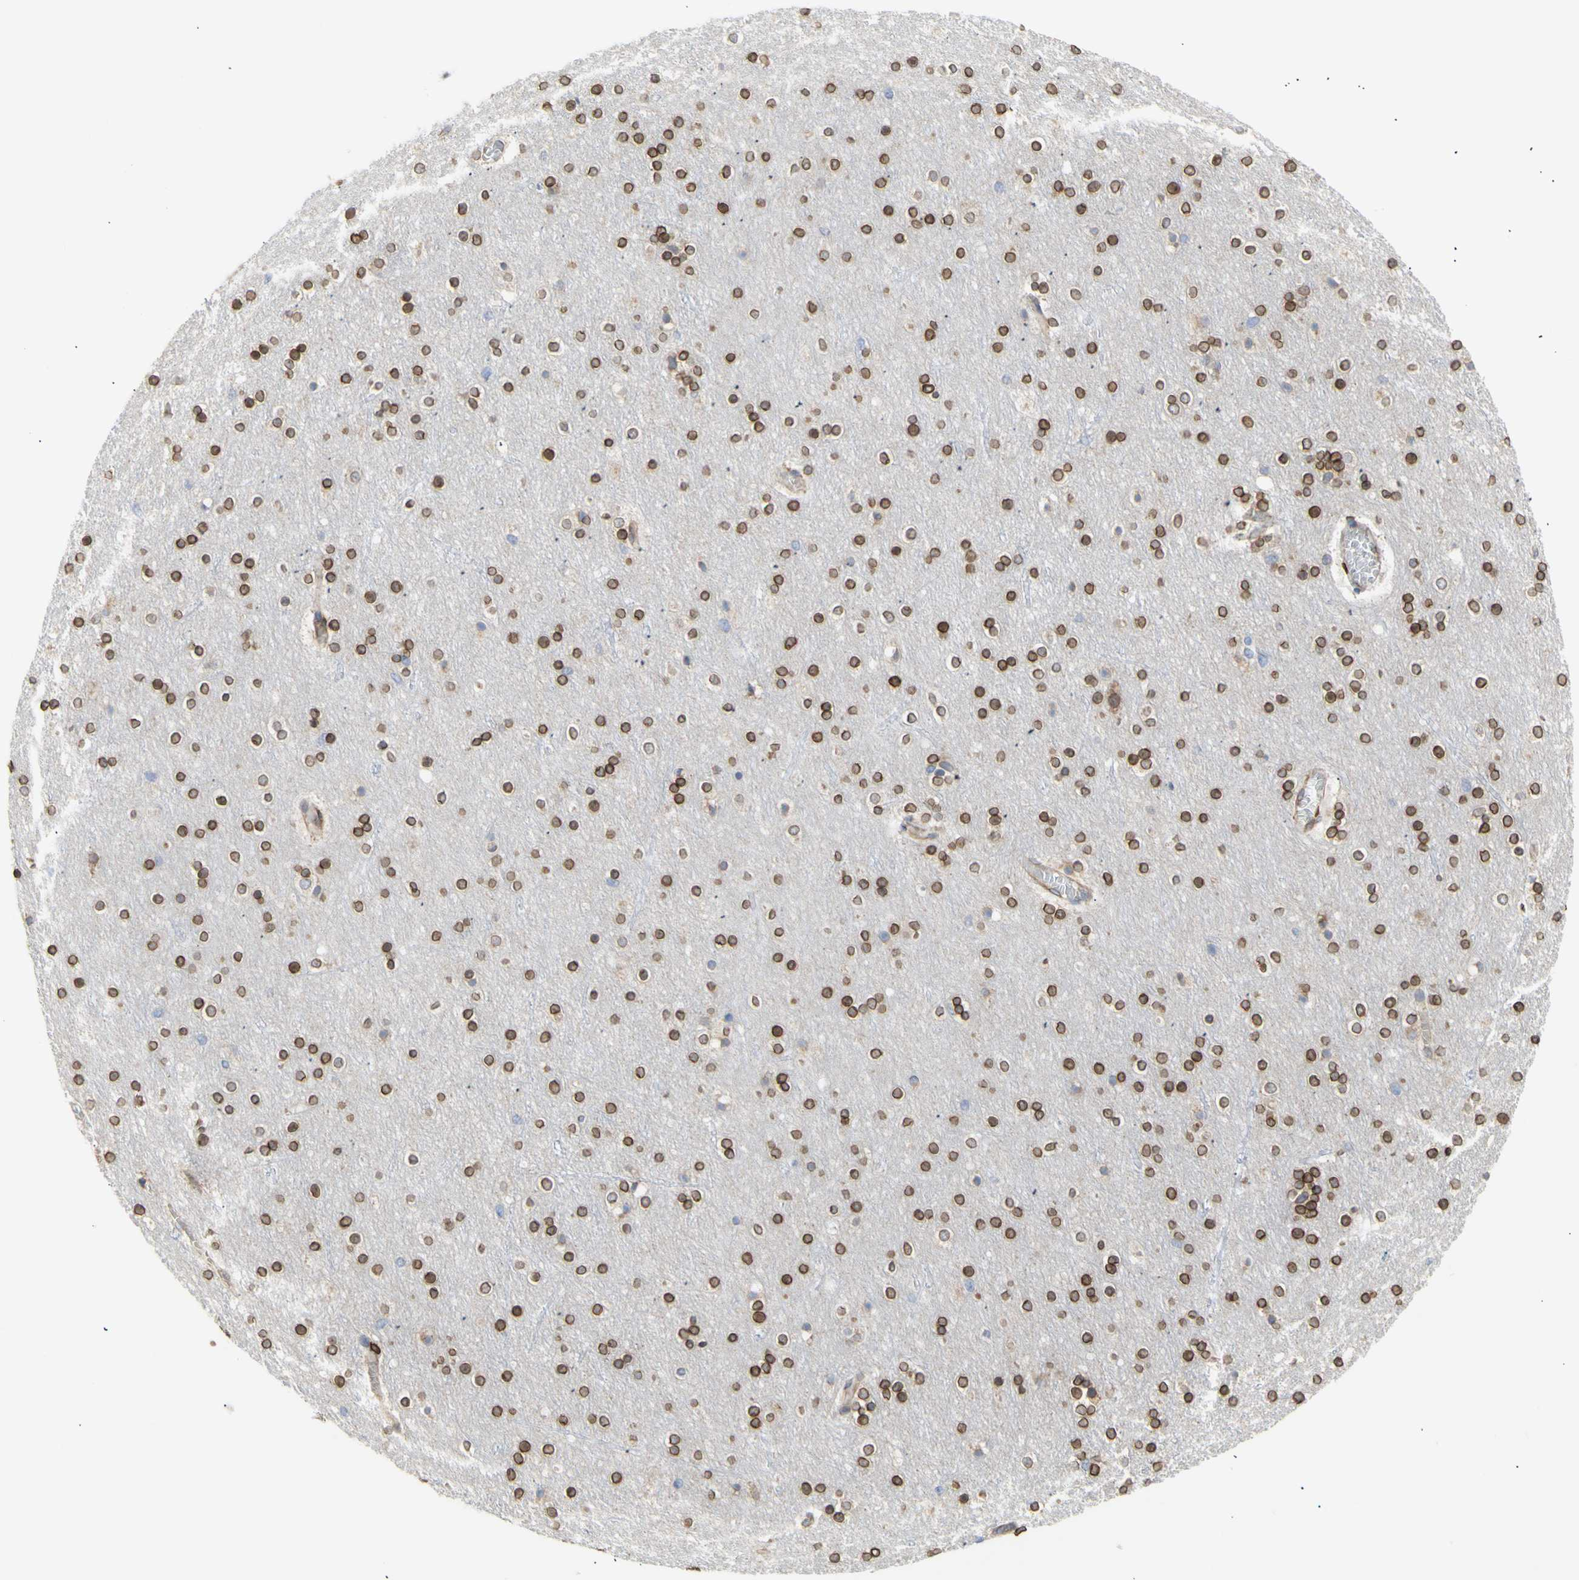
{"staining": {"intensity": "weak", "quantity": "25%-75%", "location": "cytoplasmic/membranous"}, "tissue": "cerebral cortex", "cell_type": "Endothelial cells", "image_type": "normal", "snomed": [{"axis": "morphology", "description": "Normal tissue, NOS"}, {"axis": "topography", "description": "Cerebral cortex"}], "caption": "This is a photomicrograph of immunohistochemistry (IHC) staining of benign cerebral cortex, which shows weak positivity in the cytoplasmic/membranous of endothelial cells.", "gene": "ERLIN1", "patient": {"sex": "female", "age": 54}}